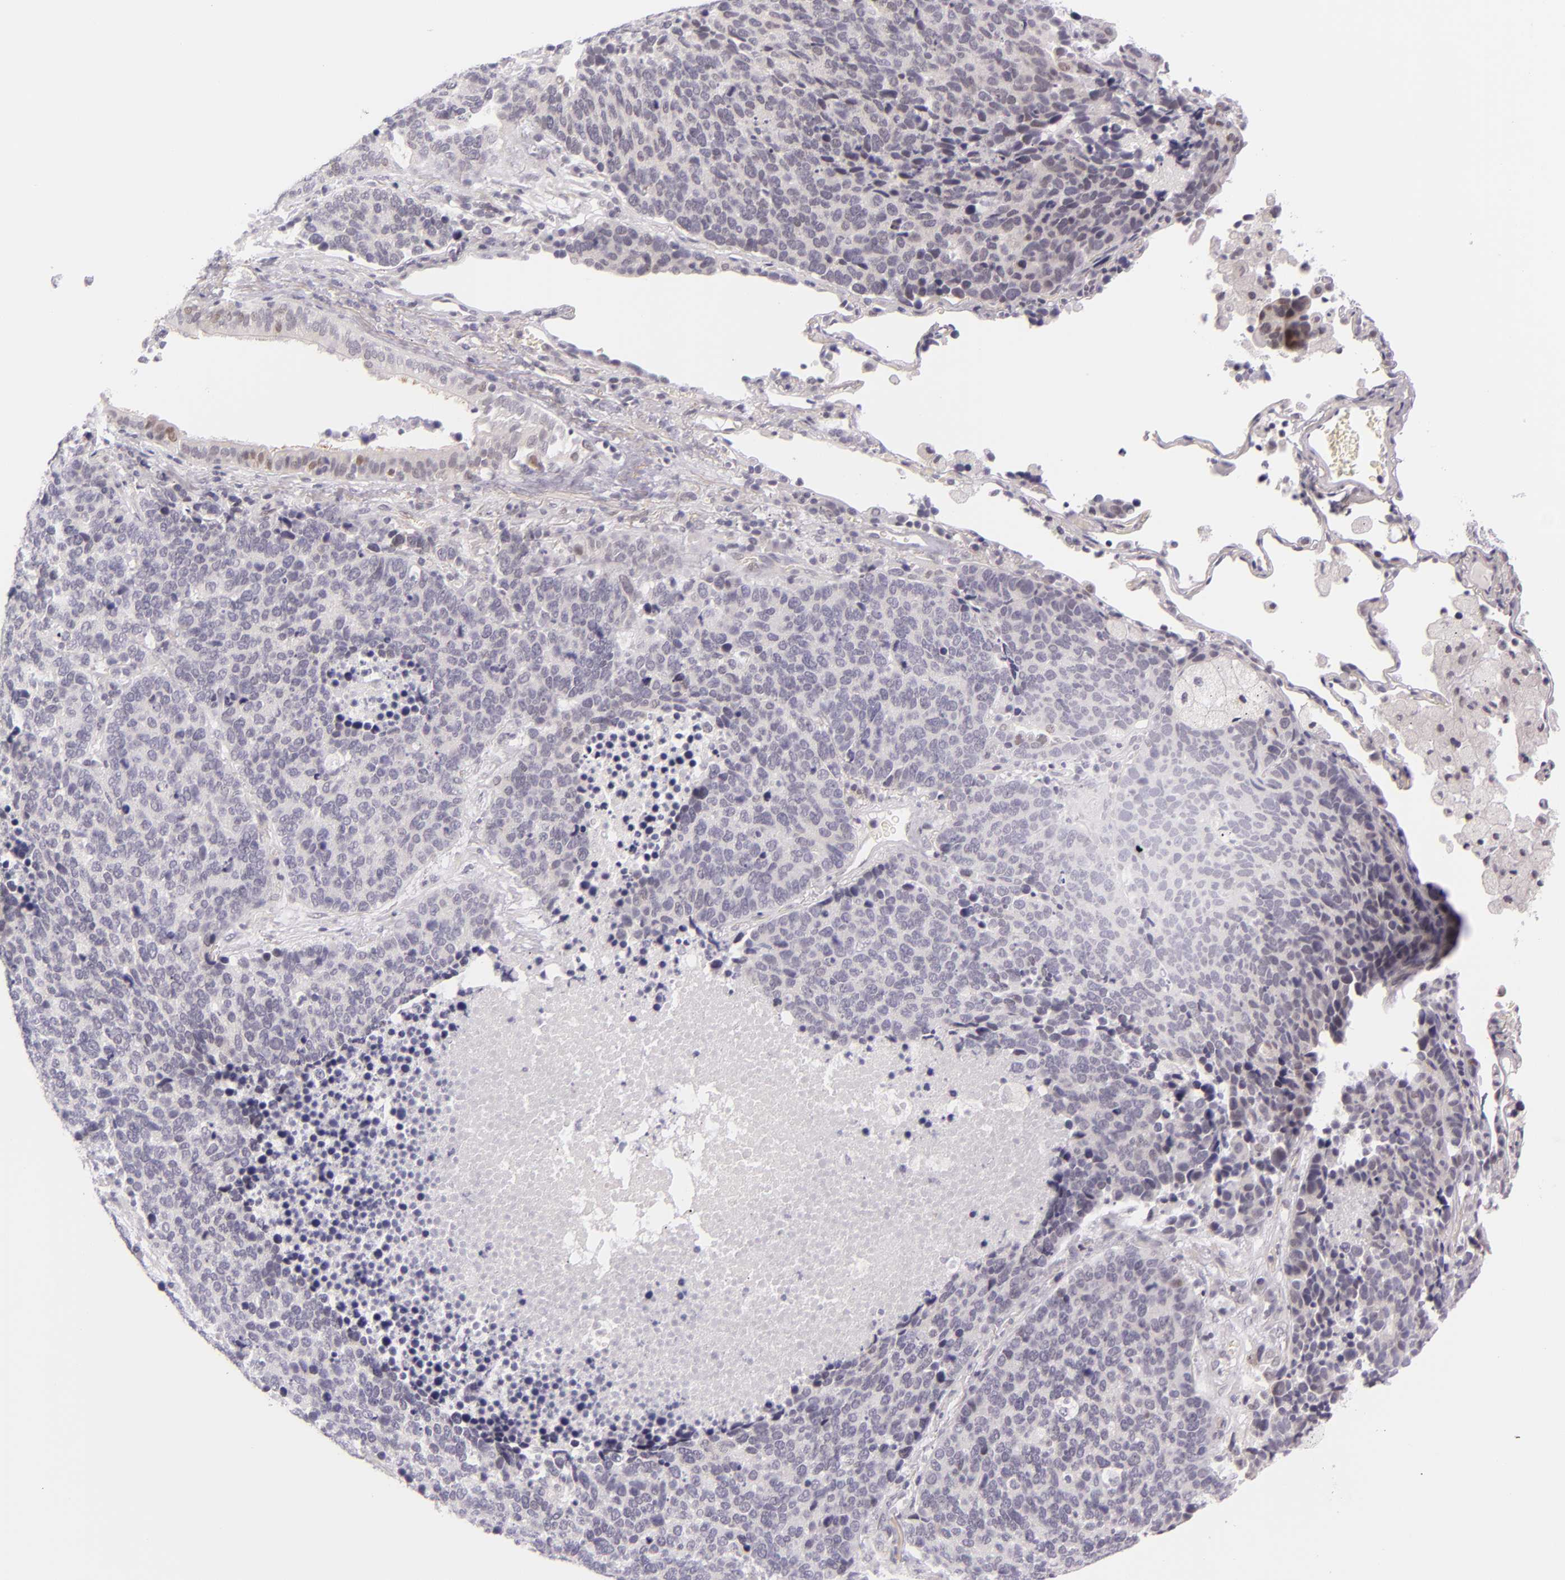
{"staining": {"intensity": "negative", "quantity": "none", "location": "none"}, "tissue": "lung cancer", "cell_type": "Tumor cells", "image_type": "cancer", "snomed": [{"axis": "morphology", "description": "Neoplasm, malignant, NOS"}, {"axis": "topography", "description": "Lung"}], "caption": "Immunohistochemical staining of malignant neoplasm (lung) exhibits no significant expression in tumor cells. (DAB (3,3'-diaminobenzidine) immunohistochemistry (IHC) visualized using brightfield microscopy, high magnification).", "gene": "BCL3", "patient": {"sex": "female", "age": 75}}